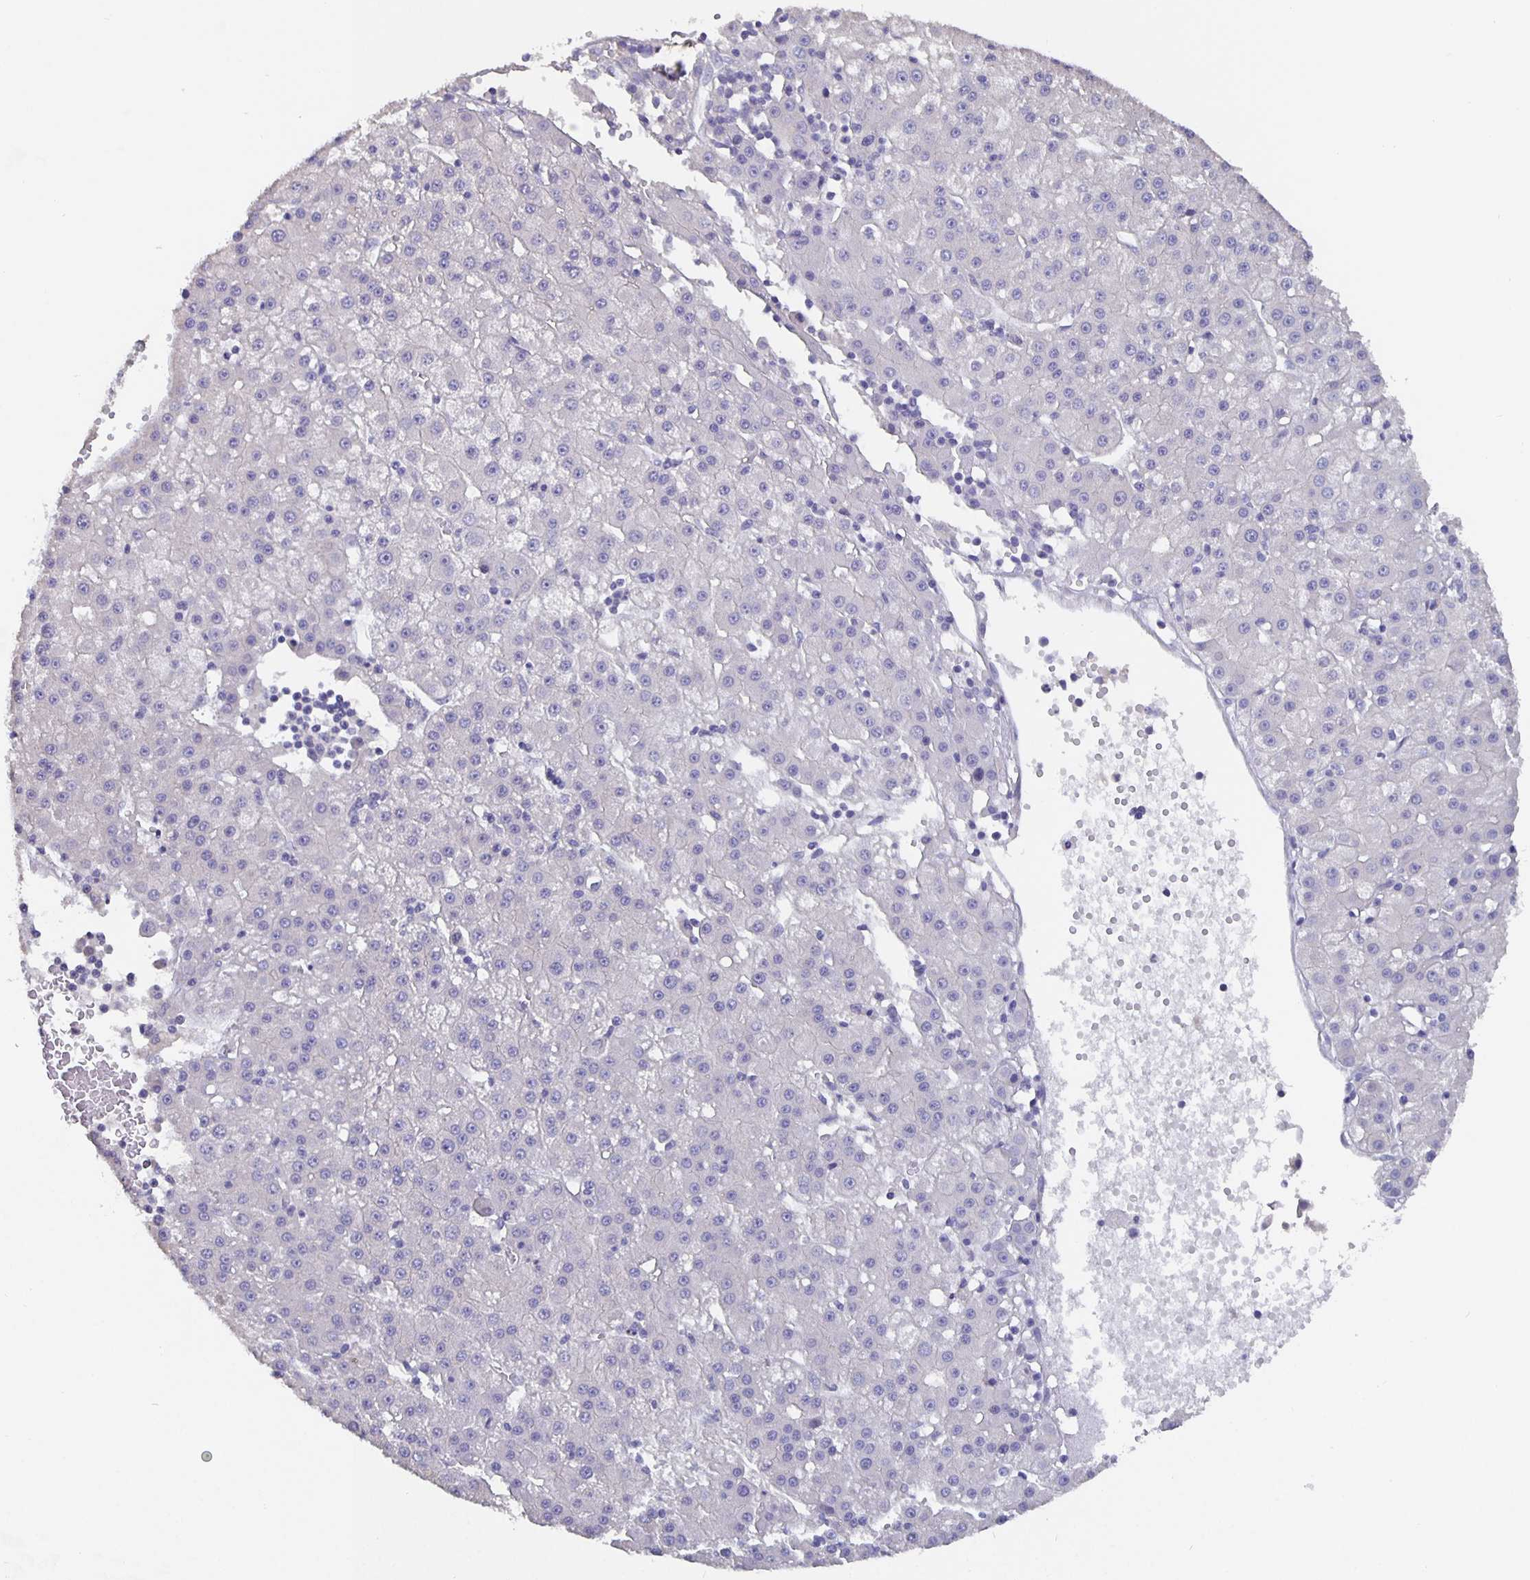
{"staining": {"intensity": "negative", "quantity": "none", "location": "none"}, "tissue": "liver cancer", "cell_type": "Tumor cells", "image_type": "cancer", "snomed": [{"axis": "morphology", "description": "Carcinoma, Hepatocellular, NOS"}, {"axis": "topography", "description": "Liver"}], "caption": "Human hepatocellular carcinoma (liver) stained for a protein using immunohistochemistry (IHC) demonstrates no positivity in tumor cells.", "gene": "CFAP74", "patient": {"sex": "male", "age": 76}}